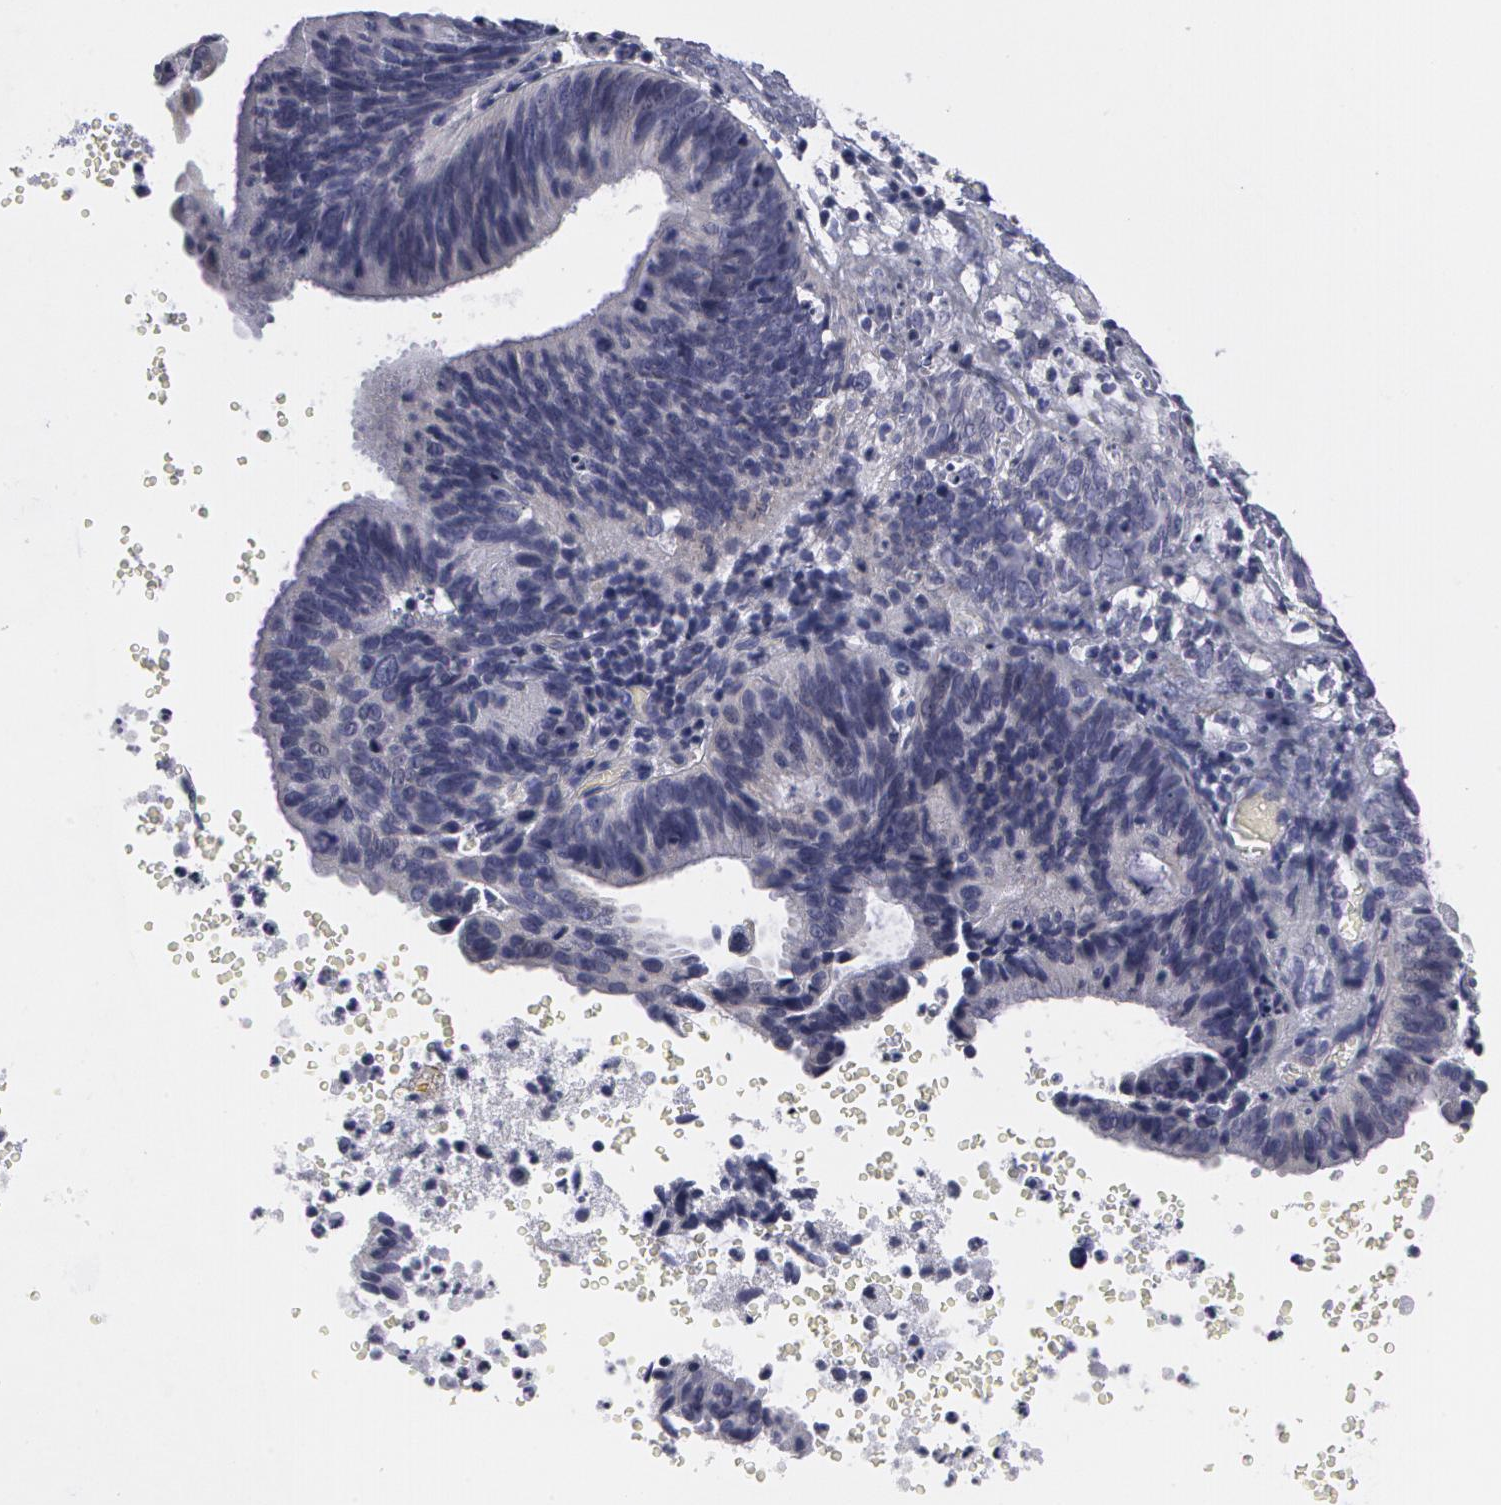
{"staining": {"intensity": "negative", "quantity": "none", "location": "none"}, "tissue": "ovarian cancer", "cell_type": "Tumor cells", "image_type": "cancer", "snomed": [{"axis": "morphology", "description": "Carcinoma, endometroid"}, {"axis": "topography", "description": "Ovary"}], "caption": "Tumor cells show no significant protein positivity in endometroid carcinoma (ovarian).", "gene": "SMC1B", "patient": {"sex": "female", "age": 52}}